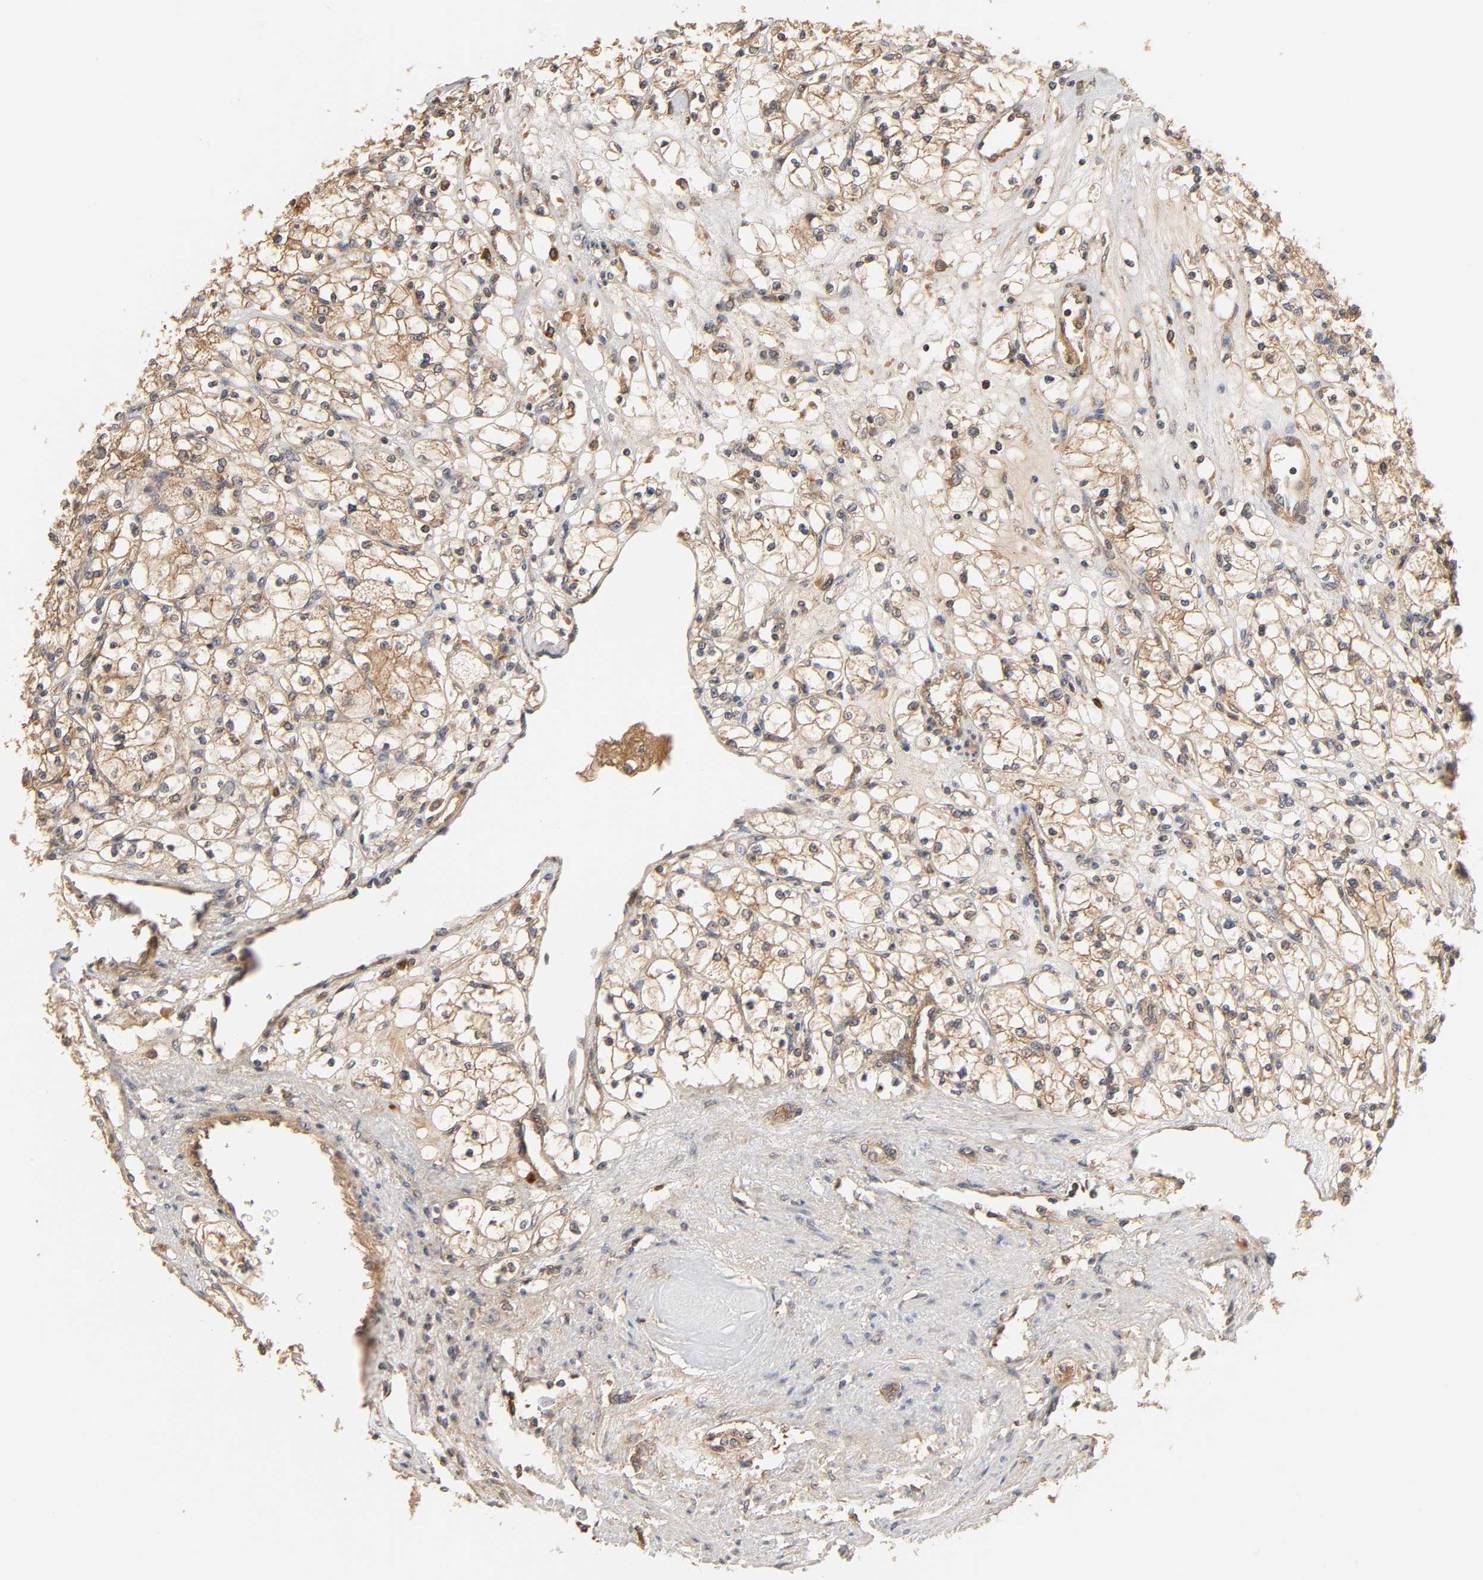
{"staining": {"intensity": "moderate", "quantity": "25%-75%", "location": "cytoplasmic/membranous"}, "tissue": "renal cancer", "cell_type": "Tumor cells", "image_type": "cancer", "snomed": [{"axis": "morphology", "description": "Adenocarcinoma, NOS"}, {"axis": "topography", "description": "Kidney"}], "caption": "Renal cancer (adenocarcinoma) stained with DAB (3,3'-diaminobenzidine) immunohistochemistry reveals medium levels of moderate cytoplasmic/membranous staining in approximately 25%-75% of tumor cells.", "gene": "EPS8", "patient": {"sex": "female", "age": 83}}